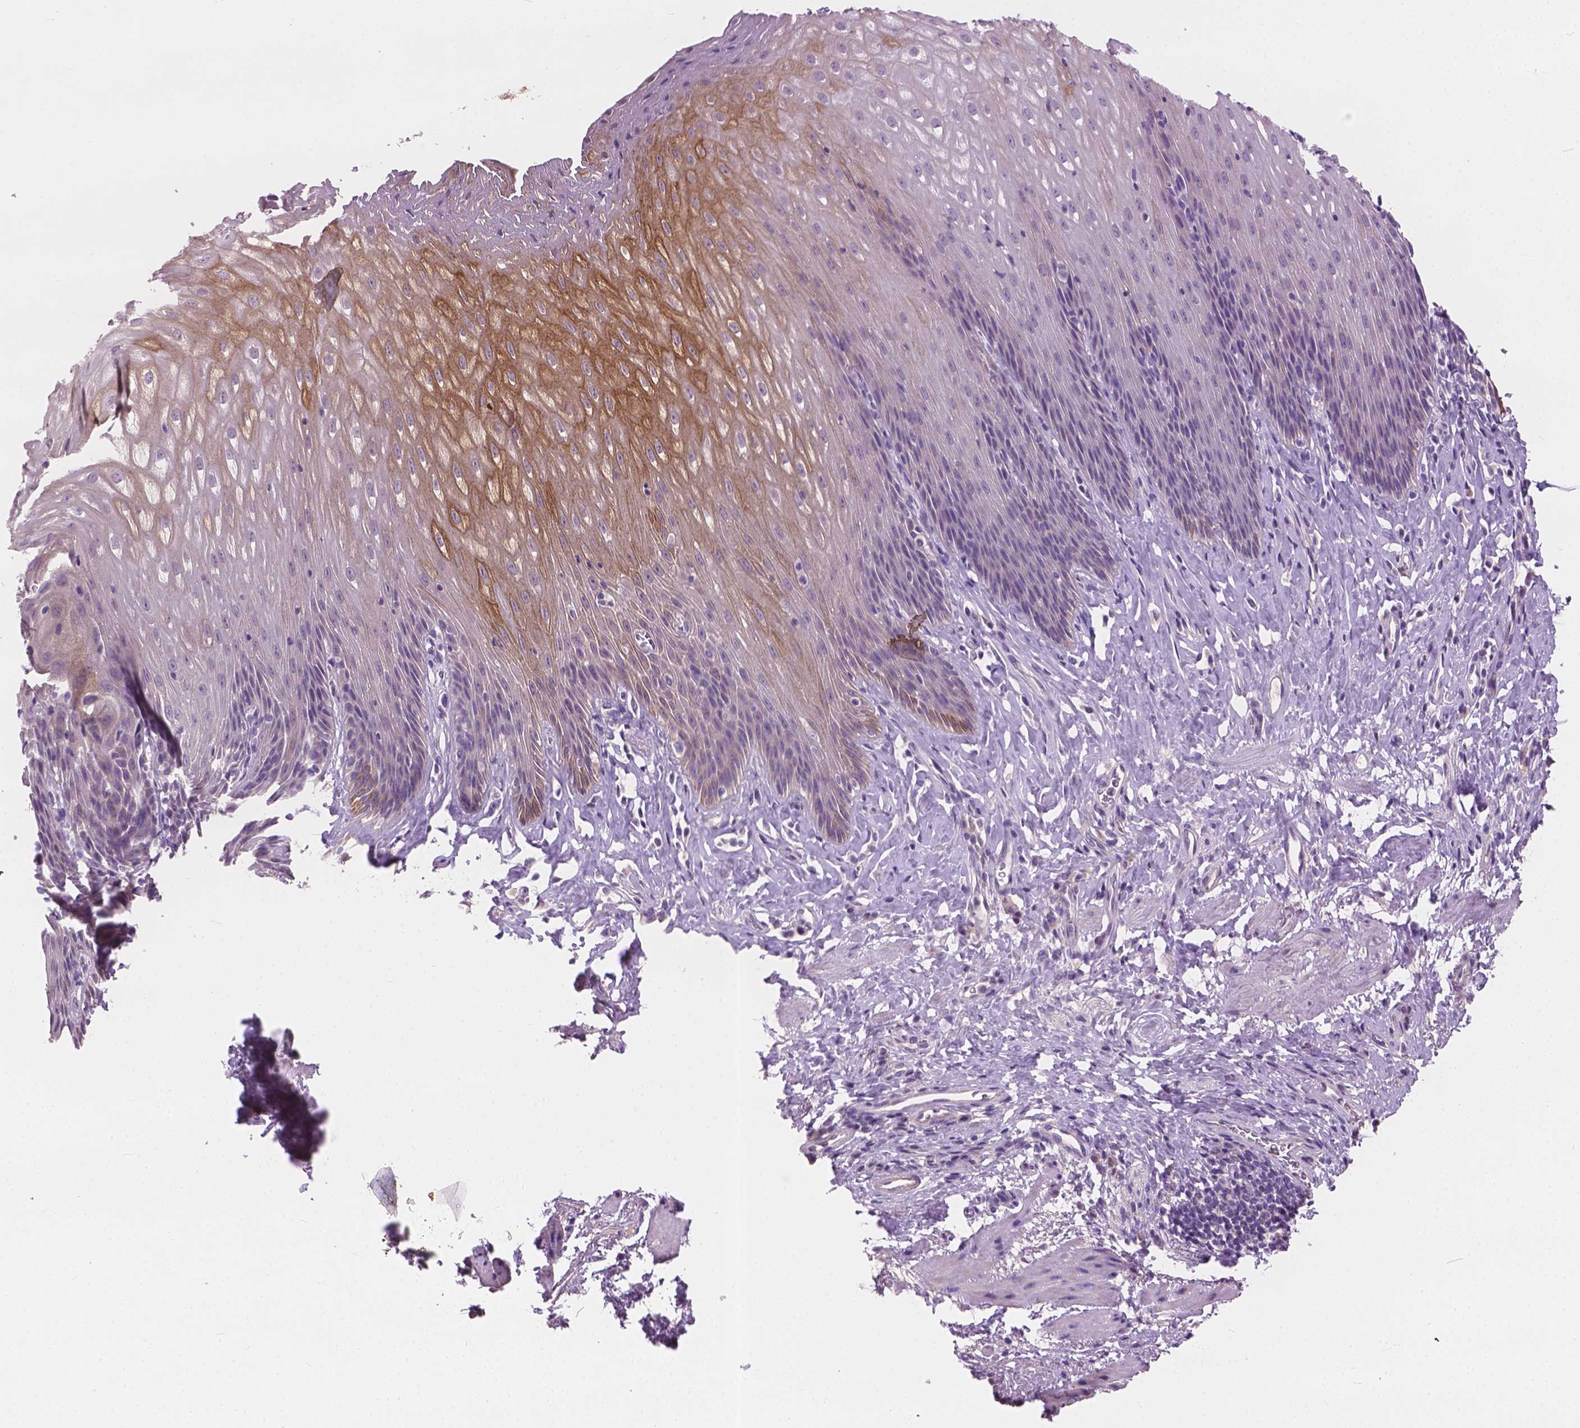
{"staining": {"intensity": "moderate", "quantity": "<25%", "location": "cytoplasmic/membranous"}, "tissue": "esophagus", "cell_type": "Squamous epithelial cells", "image_type": "normal", "snomed": [{"axis": "morphology", "description": "Normal tissue, NOS"}, {"axis": "topography", "description": "Esophagus"}], "caption": "High-power microscopy captured an immunohistochemistry (IHC) photomicrograph of unremarkable esophagus, revealing moderate cytoplasmic/membranous positivity in about <25% of squamous epithelial cells.", "gene": "KRT17", "patient": {"sex": "female", "age": 61}}